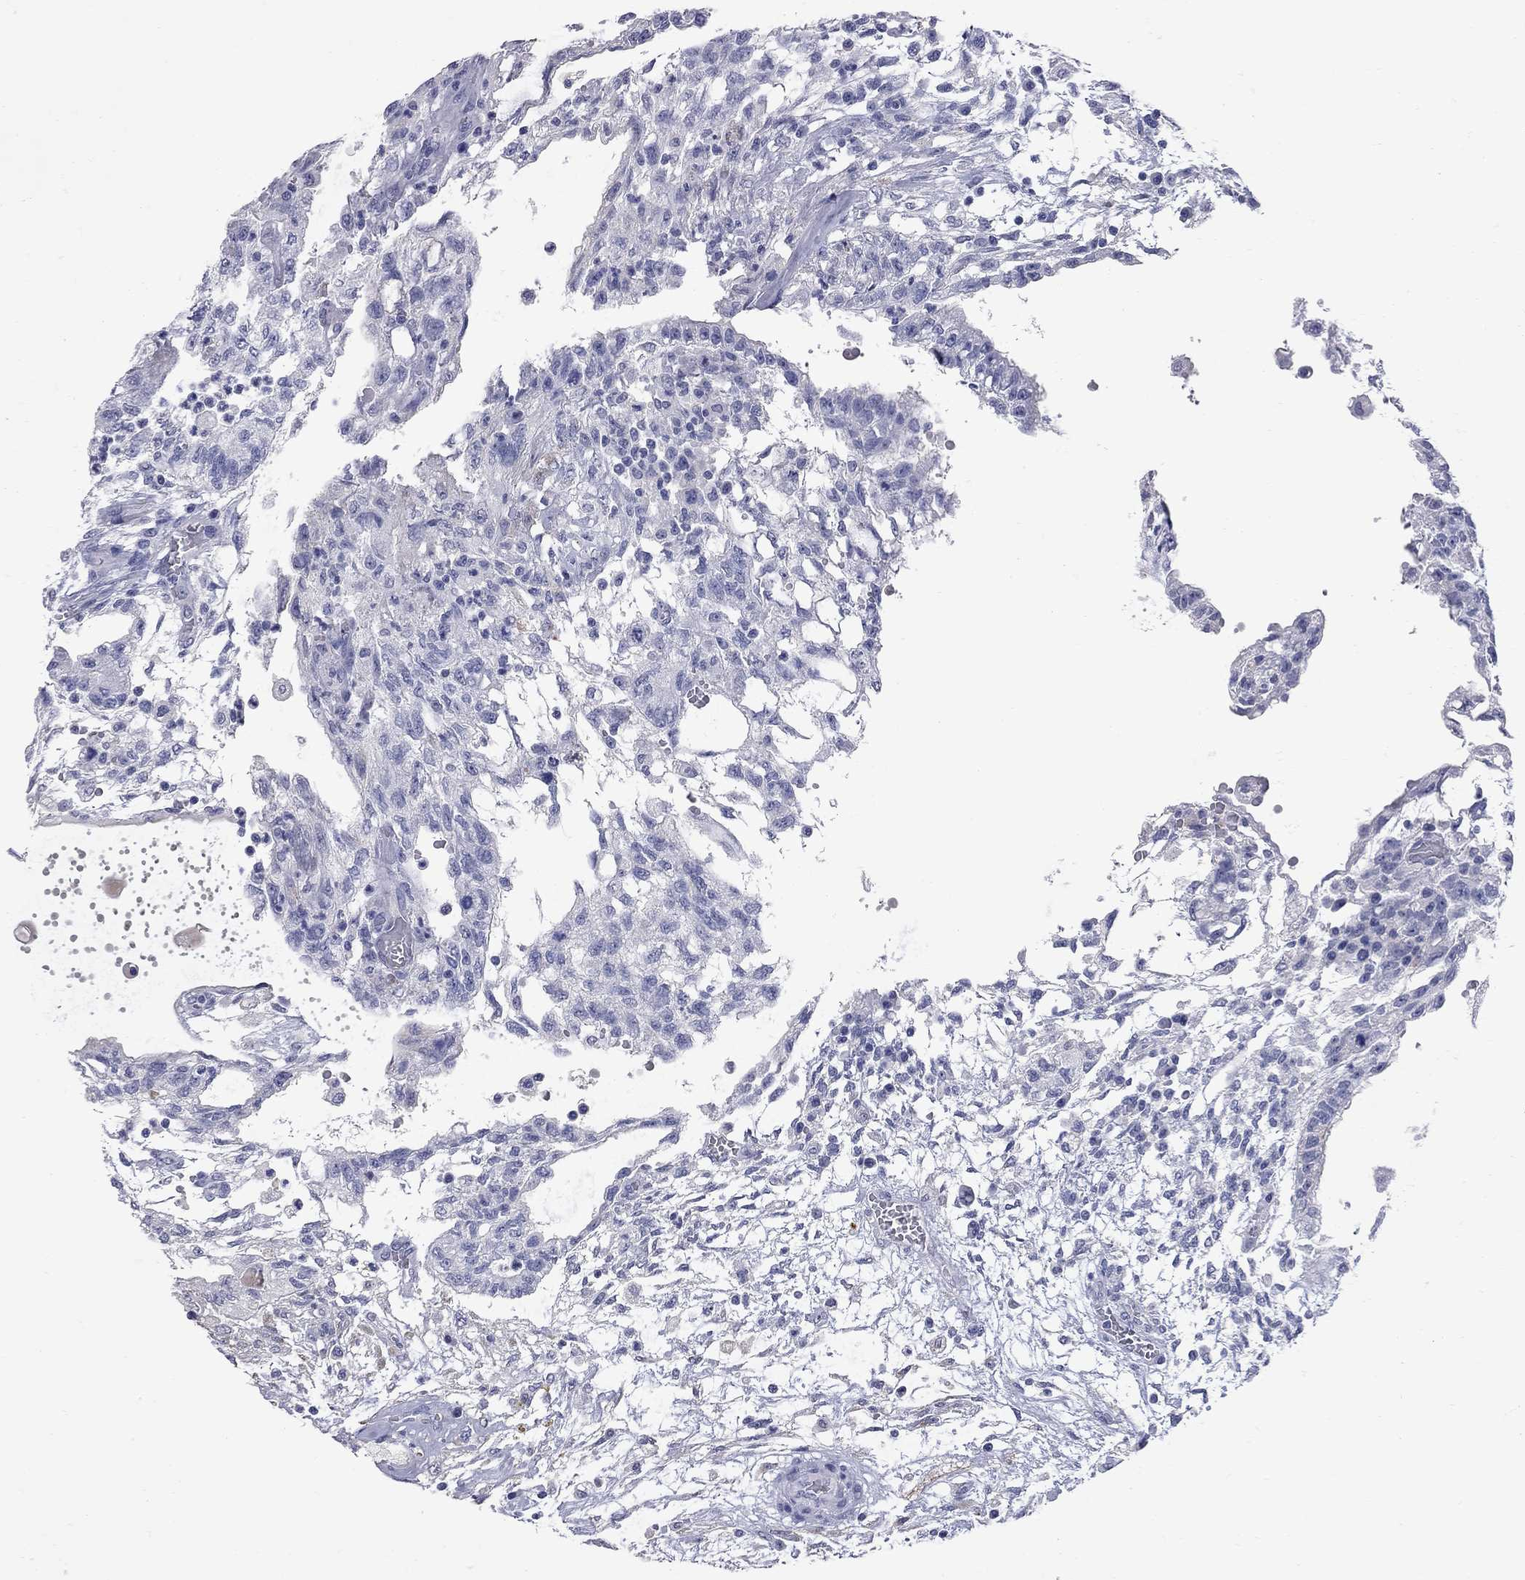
{"staining": {"intensity": "negative", "quantity": "none", "location": "none"}, "tissue": "testis cancer", "cell_type": "Tumor cells", "image_type": "cancer", "snomed": [{"axis": "morphology", "description": "Carcinoma, Embryonal, NOS"}, {"axis": "topography", "description": "Testis"}], "caption": "An image of testis cancer (embryonal carcinoma) stained for a protein reveals no brown staining in tumor cells.", "gene": "FAM221B", "patient": {"sex": "male", "age": 32}}